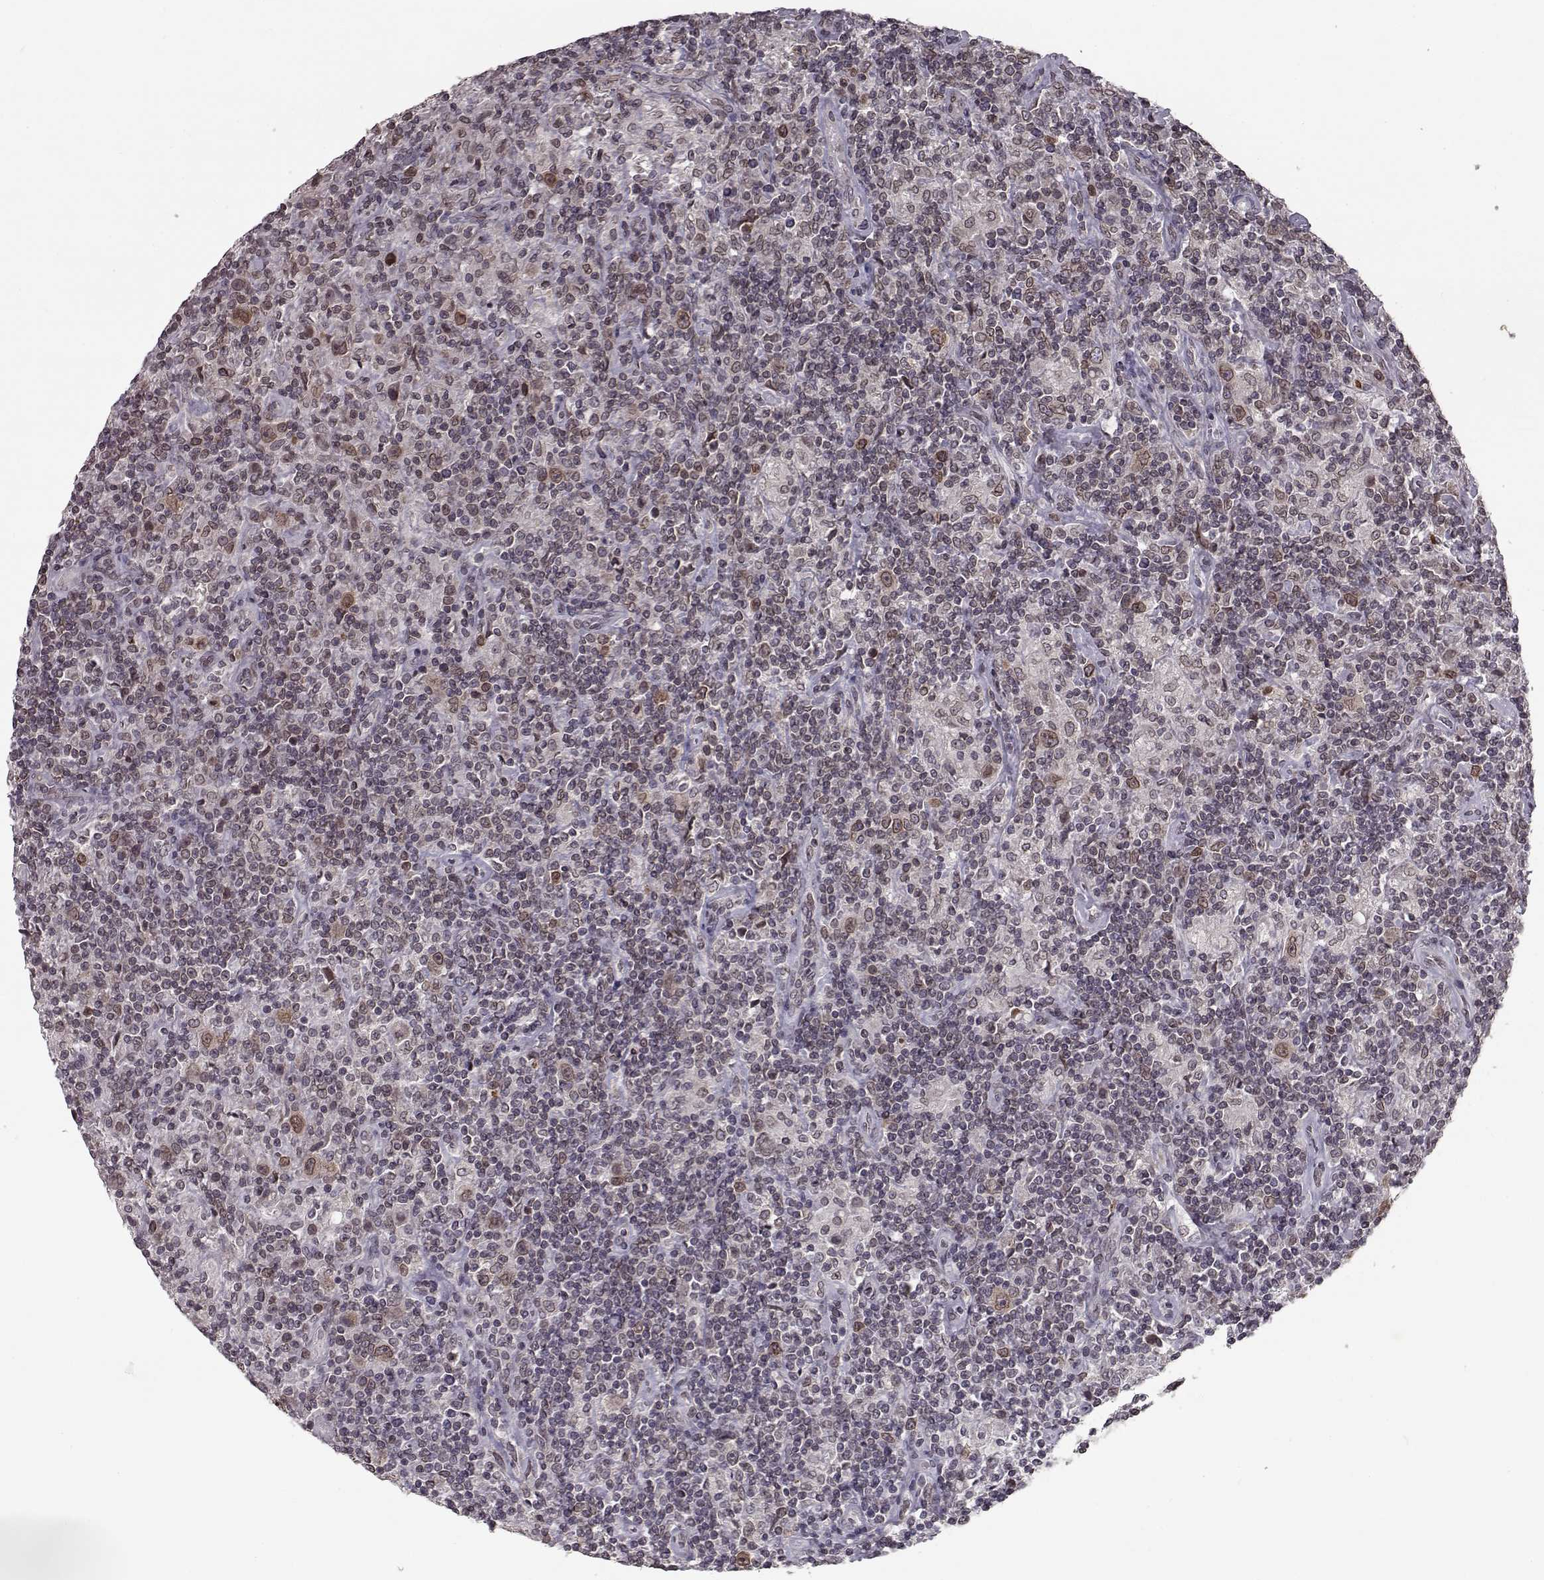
{"staining": {"intensity": "weak", "quantity": ">75%", "location": "cytoplasmic/membranous,nuclear"}, "tissue": "lymphoma", "cell_type": "Tumor cells", "image_type": "cancer", "snomed": [{"axis": "morphology", "description": "Hodgkin's disease, NOS"}, {"axis": "topography", "description": "Lymph node"}], "caption": "Immunohistochemical staining of human Hodgkin's disease demonstrates weak cytoplasmic/membranous and nuclear protein expression in about >75% of tumor cells.", "gene": "NUP37", "patient": {"sex": "male", "age": 70}}